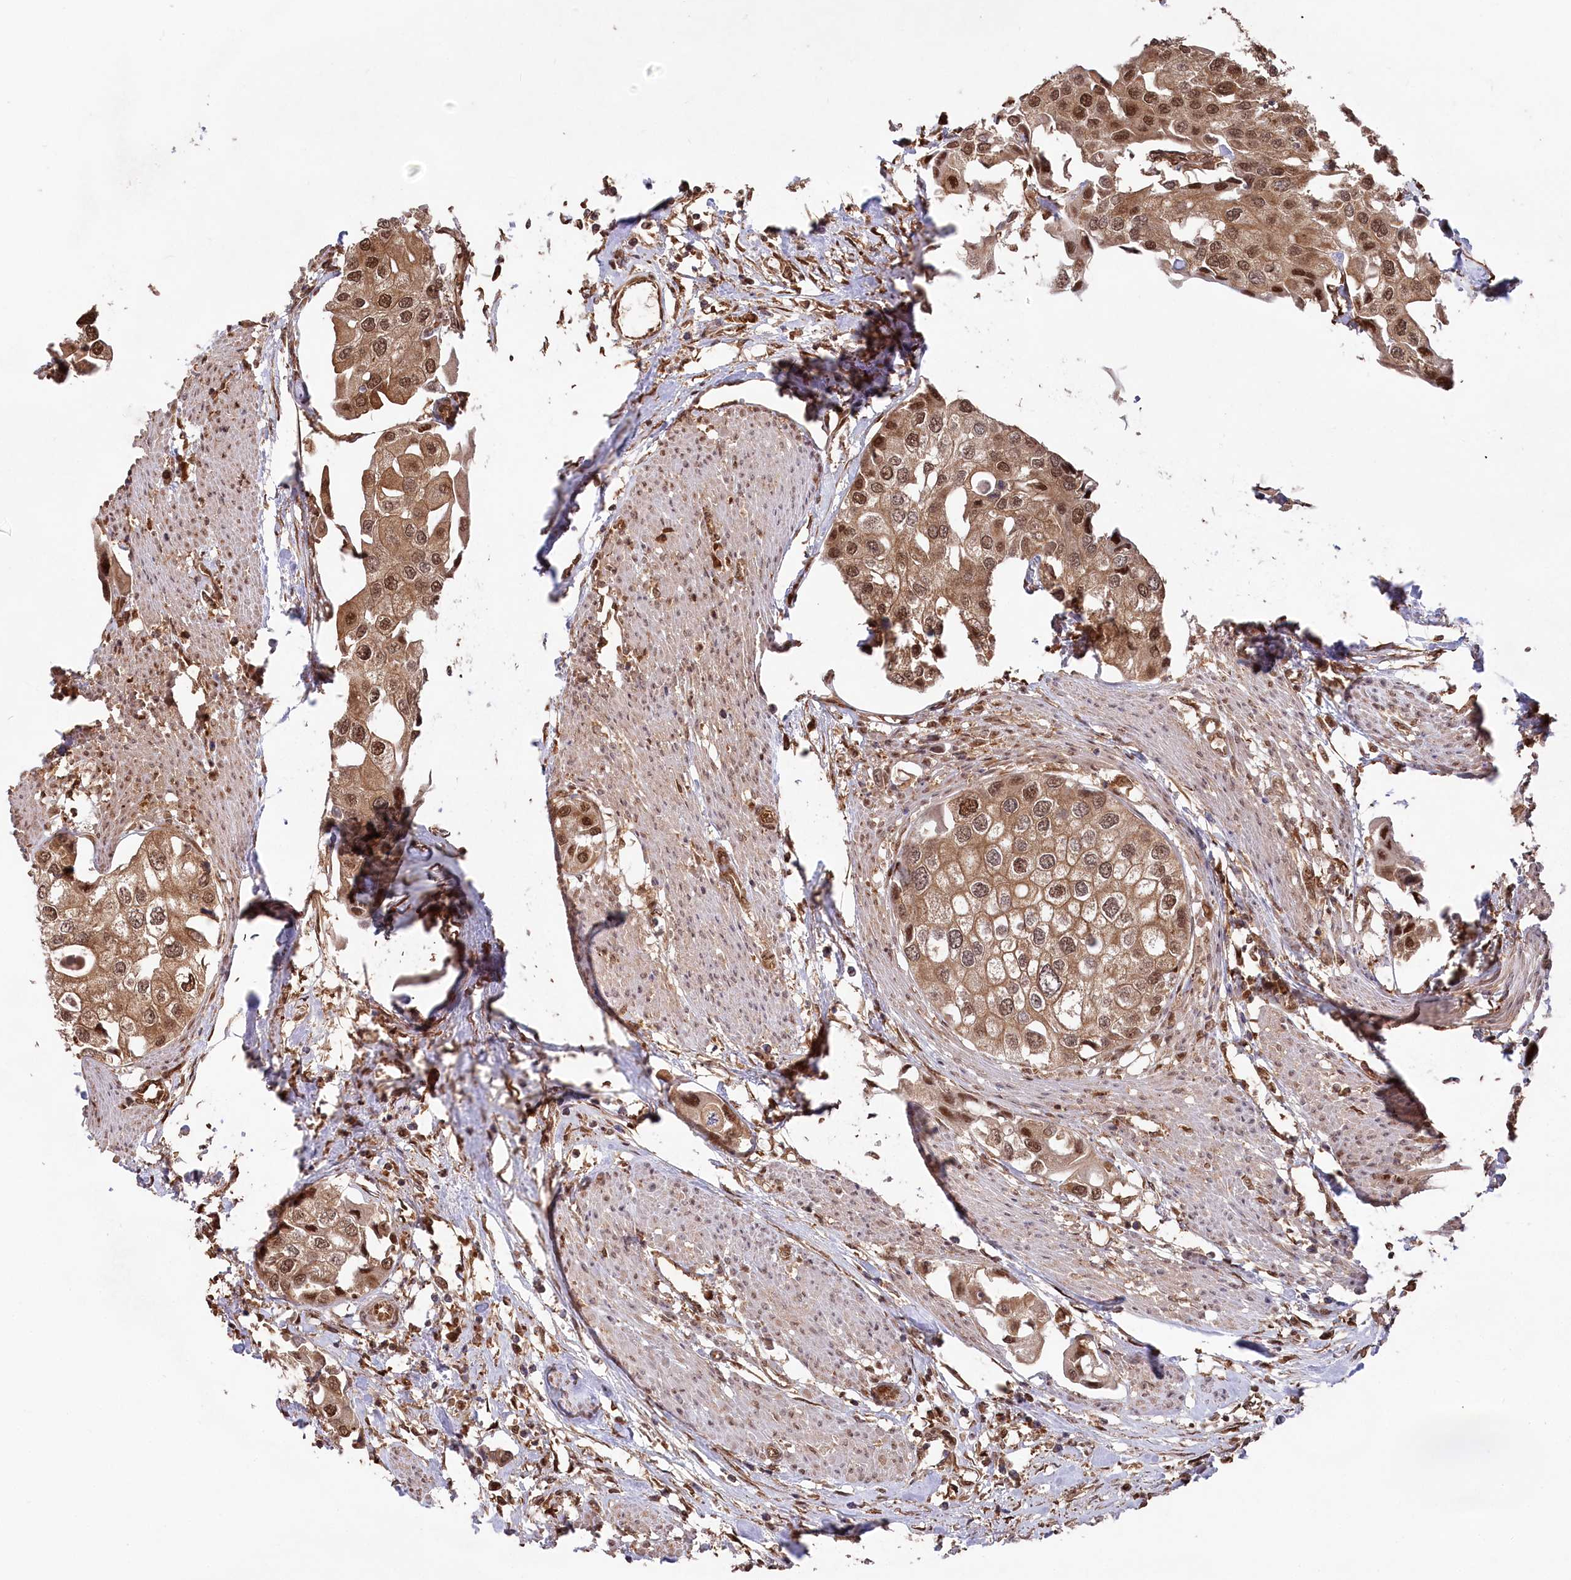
{"staining": {"intensity": "moderate", "quantity": ">75%", "location": "cytoplasmic/membranous,nuclear"}, "tissue": "urothelial cancer", "cell_type": "Tumor cells", "image_type": "cancer", "snomed": [{"axis": "morphology", "description": "Urothelial carcinoma, High grade"}, {"axis": "topography", "description": "Urinary bladder"}], "caption": "DAB (3,3'-diaminobenzidine) immunohistochemical staining of urothelial carcinoma (high-grade) reveals moderate cytoplasmic/membranous and nuclear protein staining in about >75% of tumor cells. Immunohistochemistry (ihc) stains the protein of interest in brown and the nuclei are stained blue.", "gene": "PSMA1", "patient": {"sex": "male", "age": 64}}